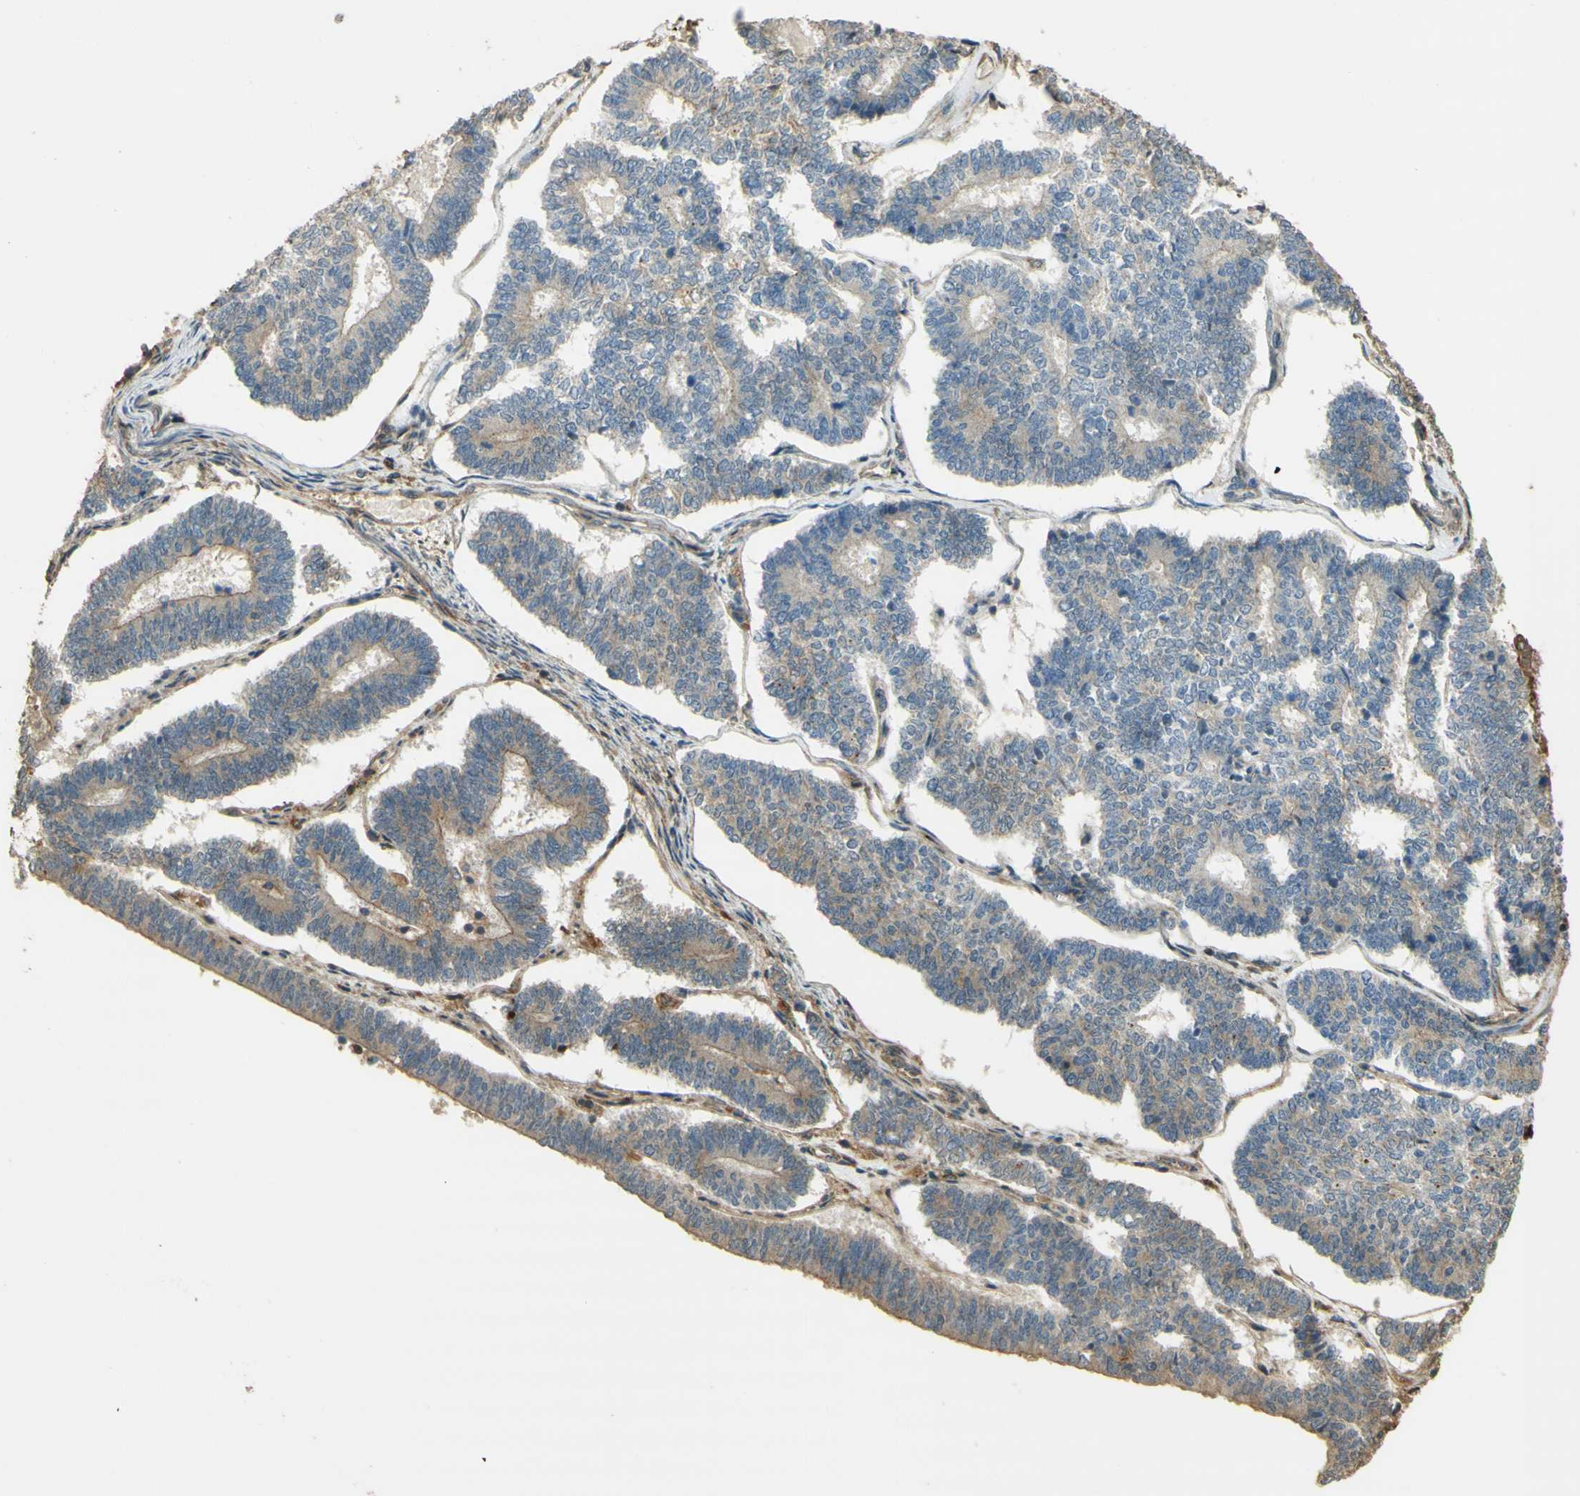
{"staining": {"intensity": "weak", "quantity": "25%-75%", "location": "cytoplasmic/membranous"}, "tissue": "endometrial cancer", "cell_type": "Tumor cells", "image_type": "cancer", "snomed": [{"axis": "morphology", "description": "Adenocarcinoma, NOS"}, {"axis": "topography", "description": "Endometrium"}], "caption": "Tumor cells reveal low levels of weak cytoplasmic/membranous staining in about 25%-75% of cells in human endometrial cancer.", "gene": "AGER", "patient": {"sex": "female", "age": 70}}